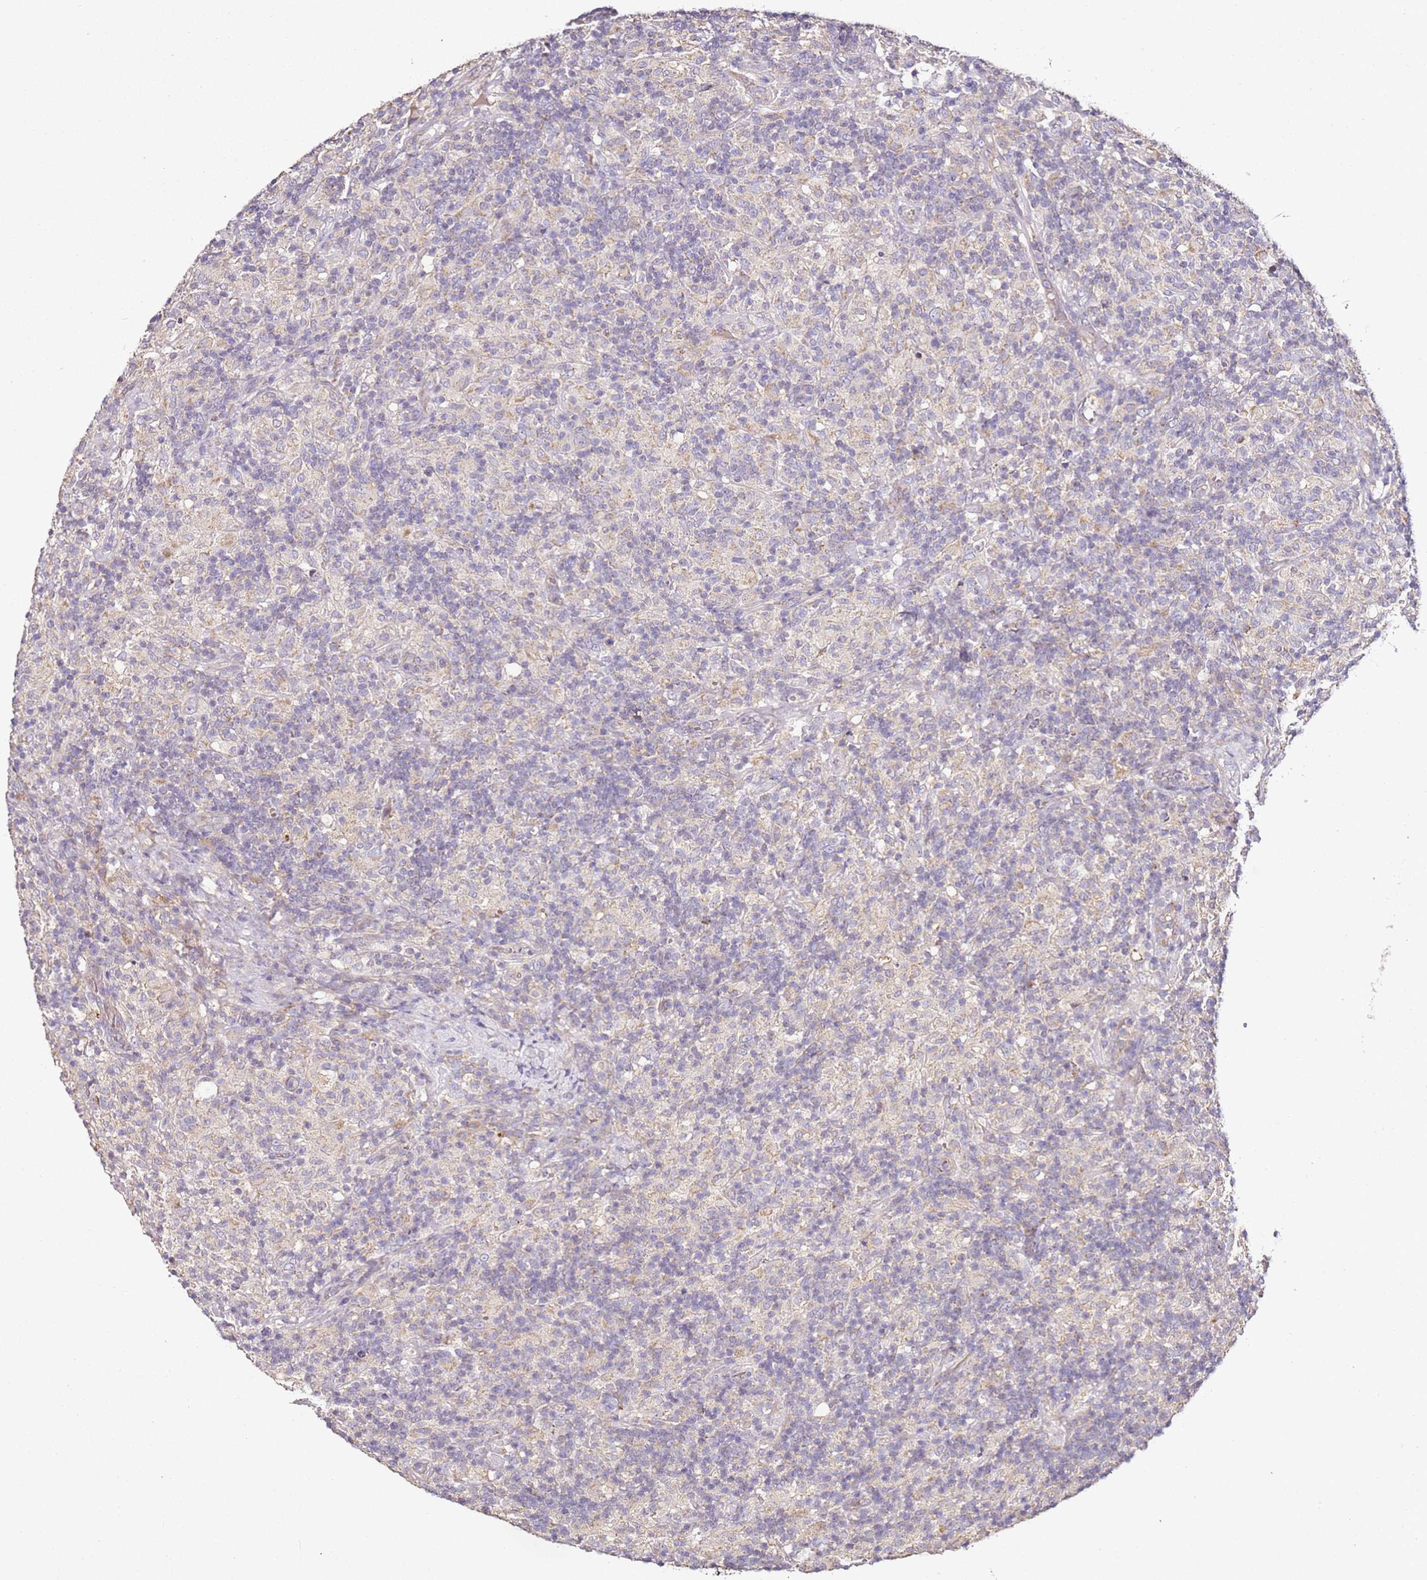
{"staining": {"intensity": "weak", "quantity": "<25%", "location": "cytoplasmic/membranous"}, "tissue": "lymphoma", "cell_type": "Tumor cells", "image_type": "cancer", "snomed": [{"axis": "morphology", "description": "Hodgkin's disease, NOS"}, {"axis": "topography", "description": "Lymph node"}], "caption": "This is a micrograph of immunohistochemistry staining of lymphoma, which shows no expression in tumor cells. (Stains: DAB IHC with hematoxylin counter stain, Microscopy: brightfield microscopy at high magnification).", "gene": "OR2B11", "patient": {"sex": "male", "age": 70}}